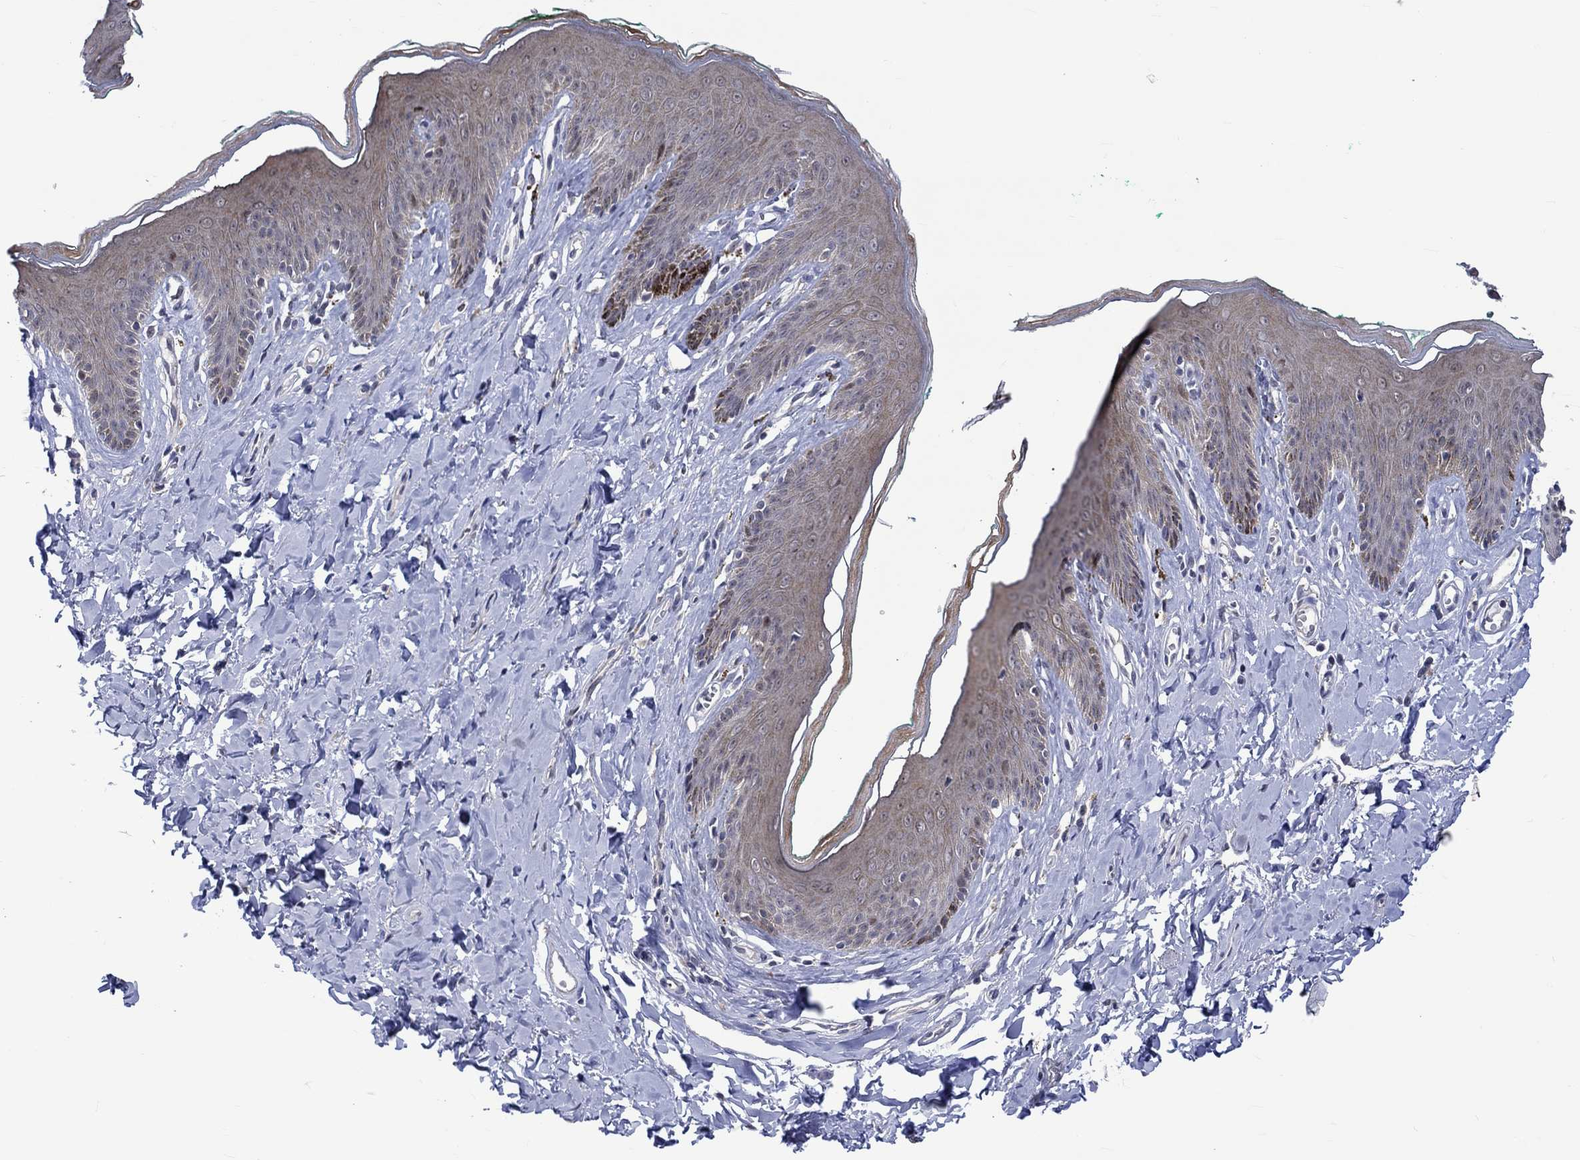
{"staining": {"intensity": "strong", "quantity": "<25%", "location": "nuclear"}, "tissue": "skin", "cell_type": "Epidermal cells", "image_type": "normal", "snomed": [{"axis": "morphology", "description": "Normal tissue, NOS"}, {"axis": "topography", "description": "Vulva"}], "caption": "Skin stained for a protein demonstrates strong nuclear positivity in epidermal cells. (Brightfield microscopy of DAB IHC at high magnification).", "gene": "E2F8", "patient": {"sex": "female", "age": 66}}